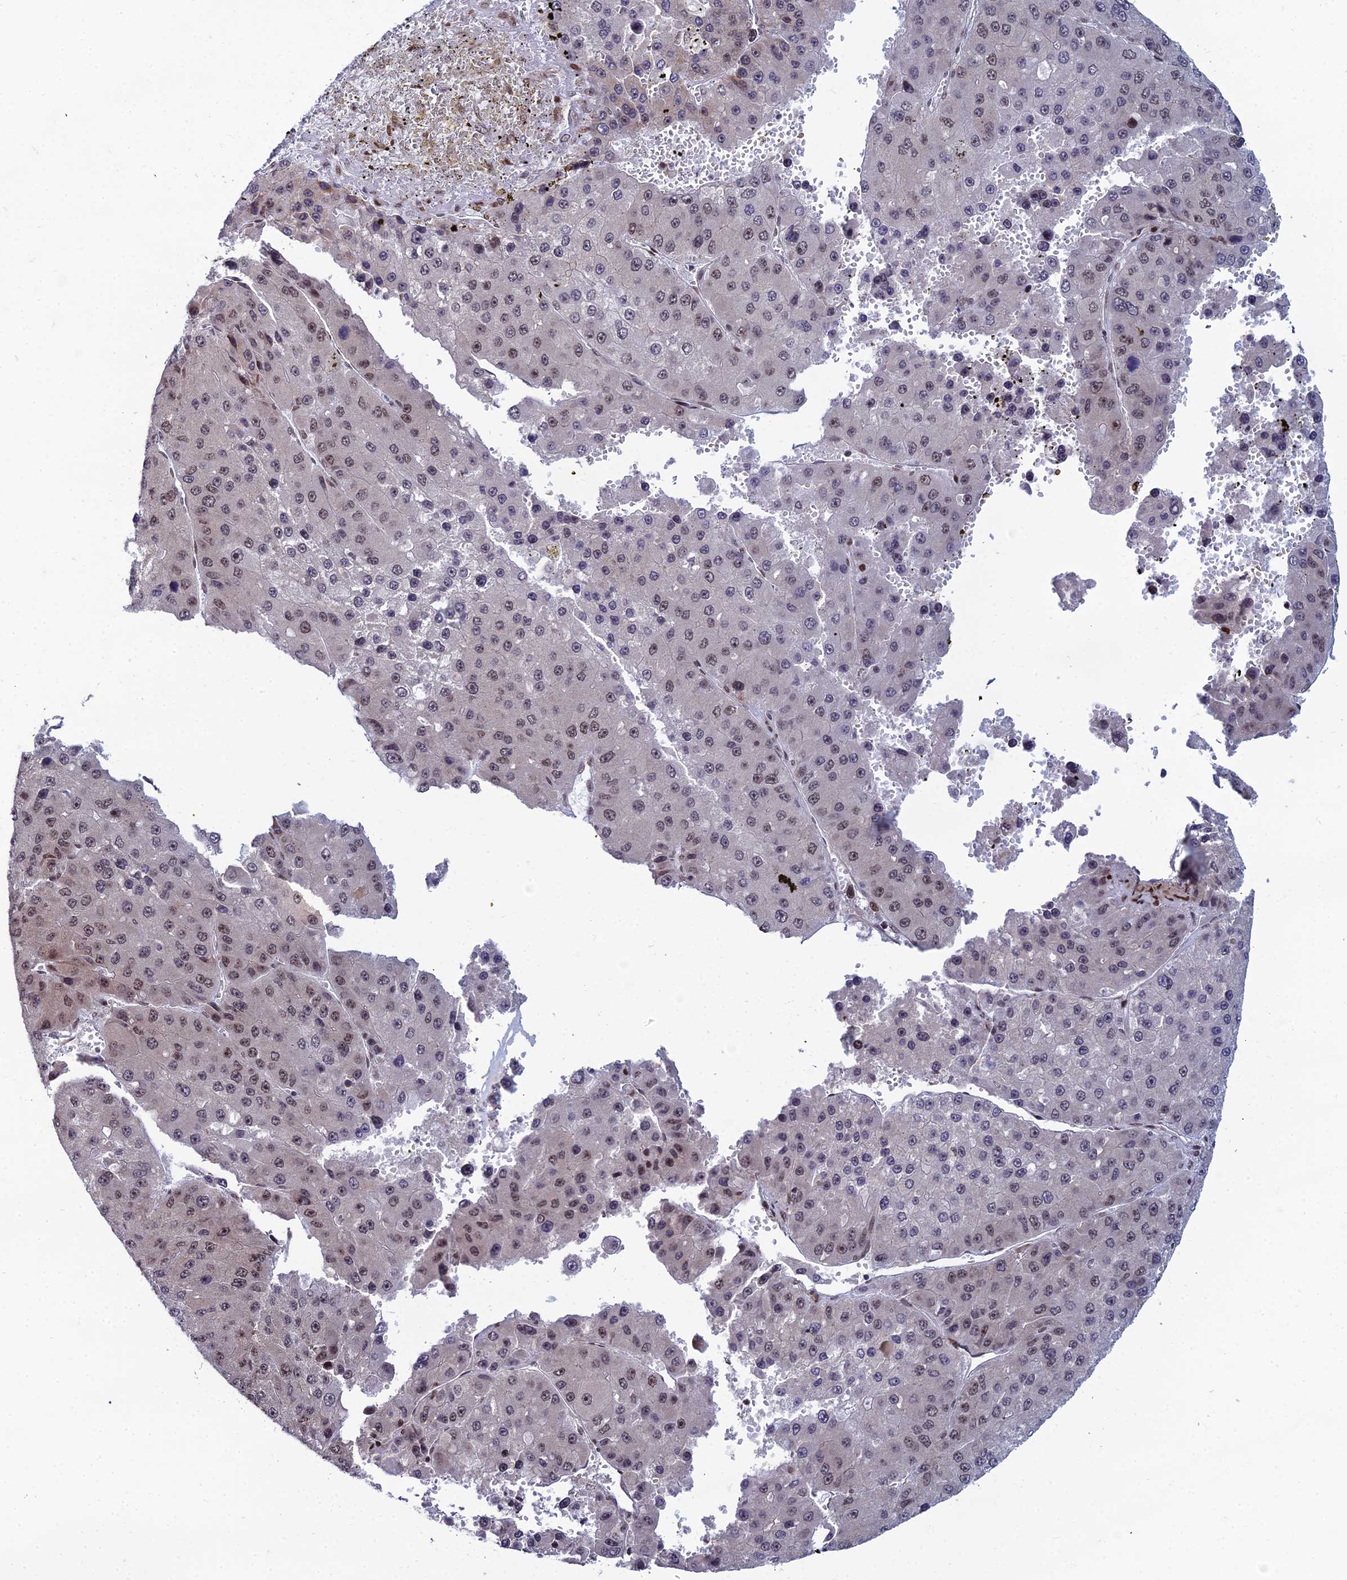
{"staining": {"intensity": "weak", "quantity": "25%-75%", "location": "nuclear"}, "tissue": "liver cancer", "cell_type": "Tumor cells", "image_type": "cancer", "snomed": [{"axis": "morphology", "description": "Carcinoma, Hepatocellular, NOS"}, {"axis": "topography", "description": "Liver"}], "caption": "There is low levels of weak nuclear positivity in tumor cells of liver cancer, as demonstrated by immunohistochemical staining (brown color).", "gene": "ZNF668", "patient": {"sex": "female", "age": 73}}